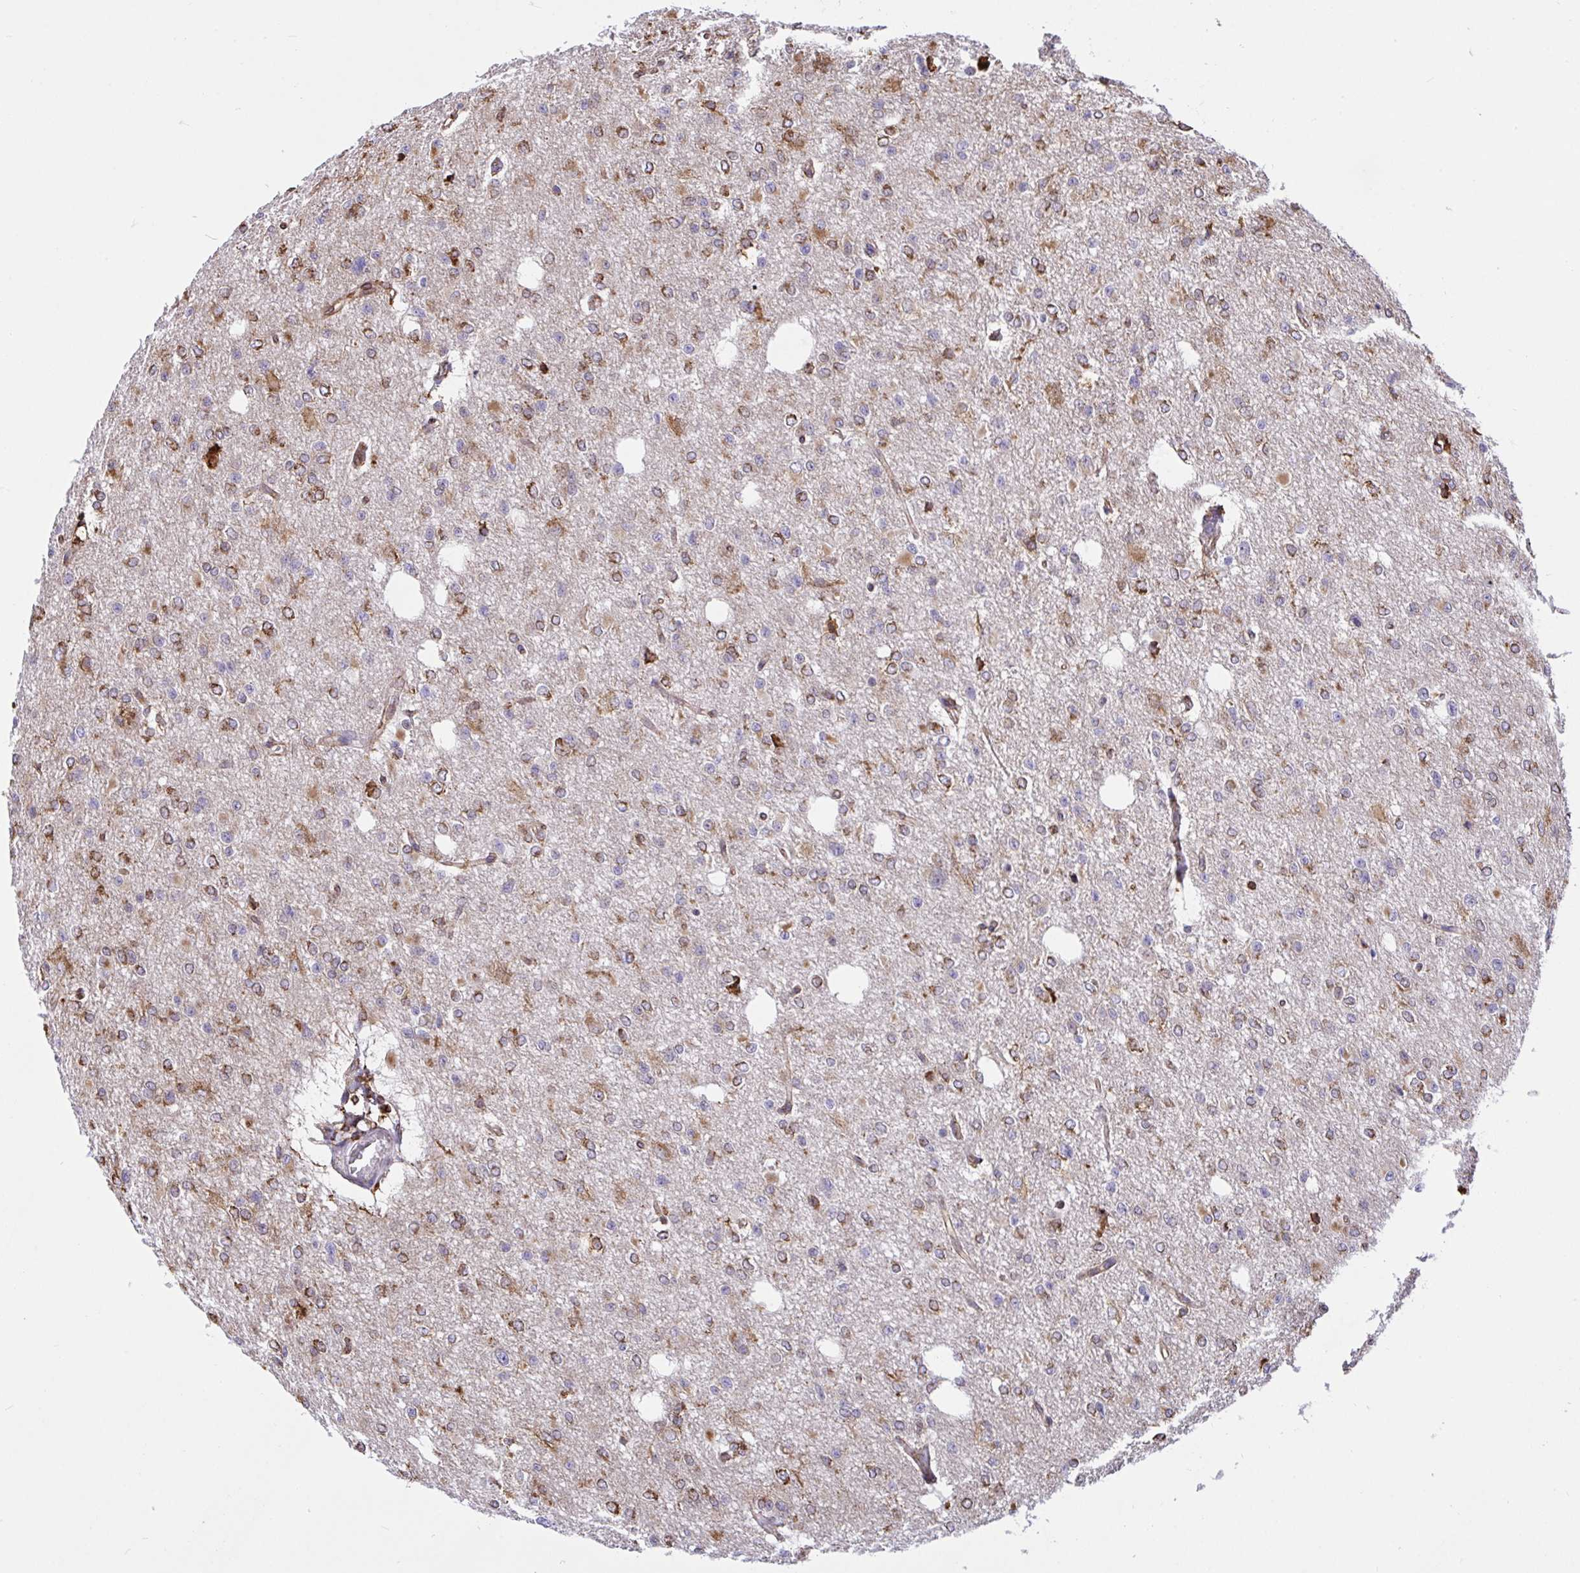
{"staining": {"intensity": "moderate", "quantity": "25%-75%", "location": "cytoplasmic/membranous"}, "tissue": "glioma", "cell_type": "Tumor cells", "image_type": "cancer", "snomed": [{"axis": "morphology", "description": "Glioma, malignant, Low grade"}, {"axis": "topography", "description": "Brain"}], "caption": "Immunohistochemical staining of human malignant glioma (low-grade) shows medium levels of moderate cytoplasmic/membranous protein staining in approximately 25%-75% of tumor cells.", "gene": "CLGN", "patient": {"sex": "male", "age": 26}}